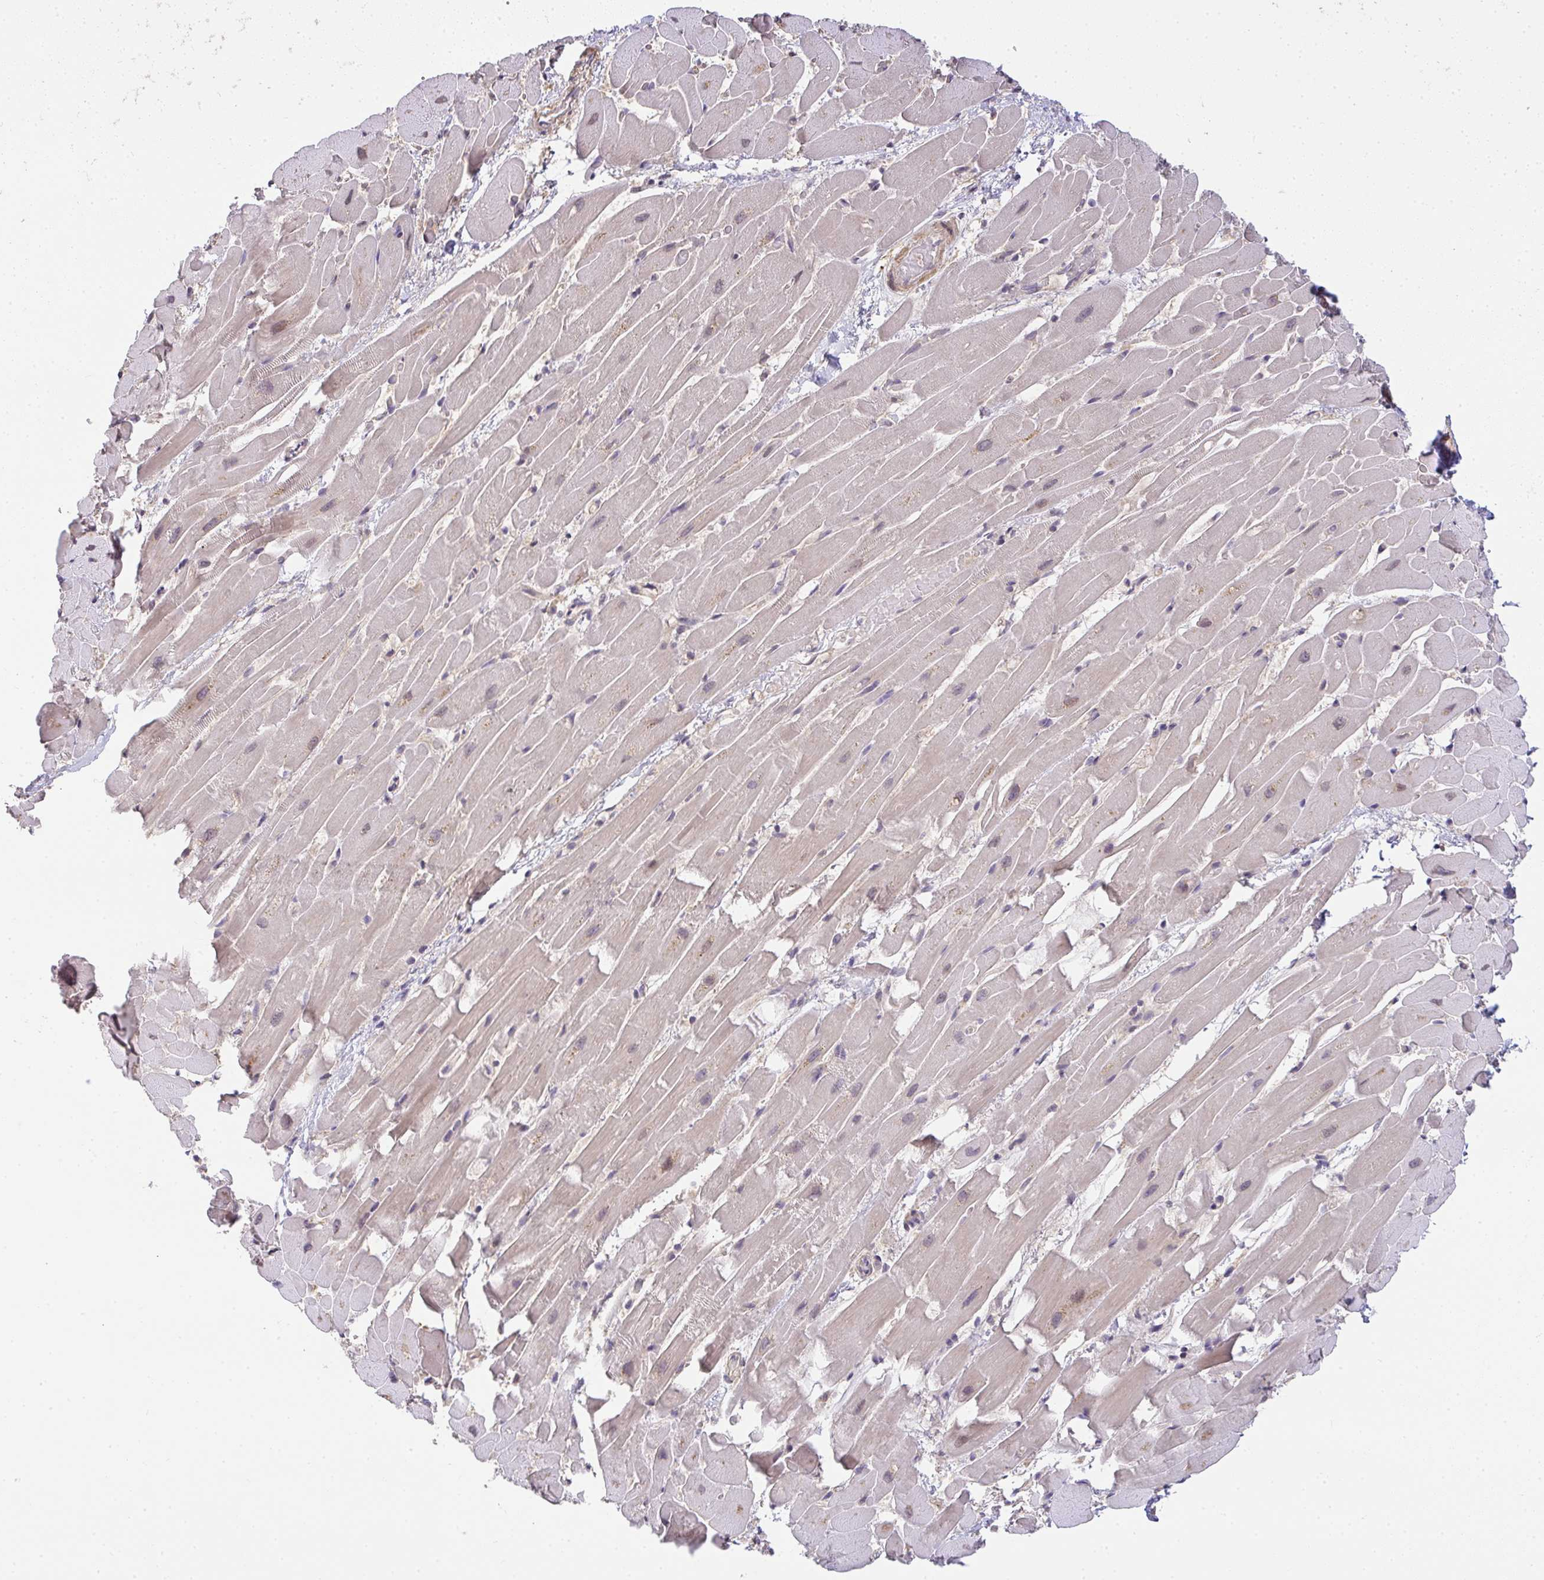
{"staining": {"intensity": "weak", "quantity": "<25%", "location": "cytoplasmic/membranous"}, "tissue": "heart muscle", "cell_type": "Cardiomyocytes", "image_type": "normal", "snomed": [{"axis": "morphology", "description": "Normal tissue, NOS"}, {"axis": "topography", "description": "Heart"}], "caption": "Heart muscle stained for a protein using immunohistochemistry (IHC) displays no staining cardiomyocytes.", "gene": "EEF1AKMT1", "patient": {"sex": "male", "age": 37}}